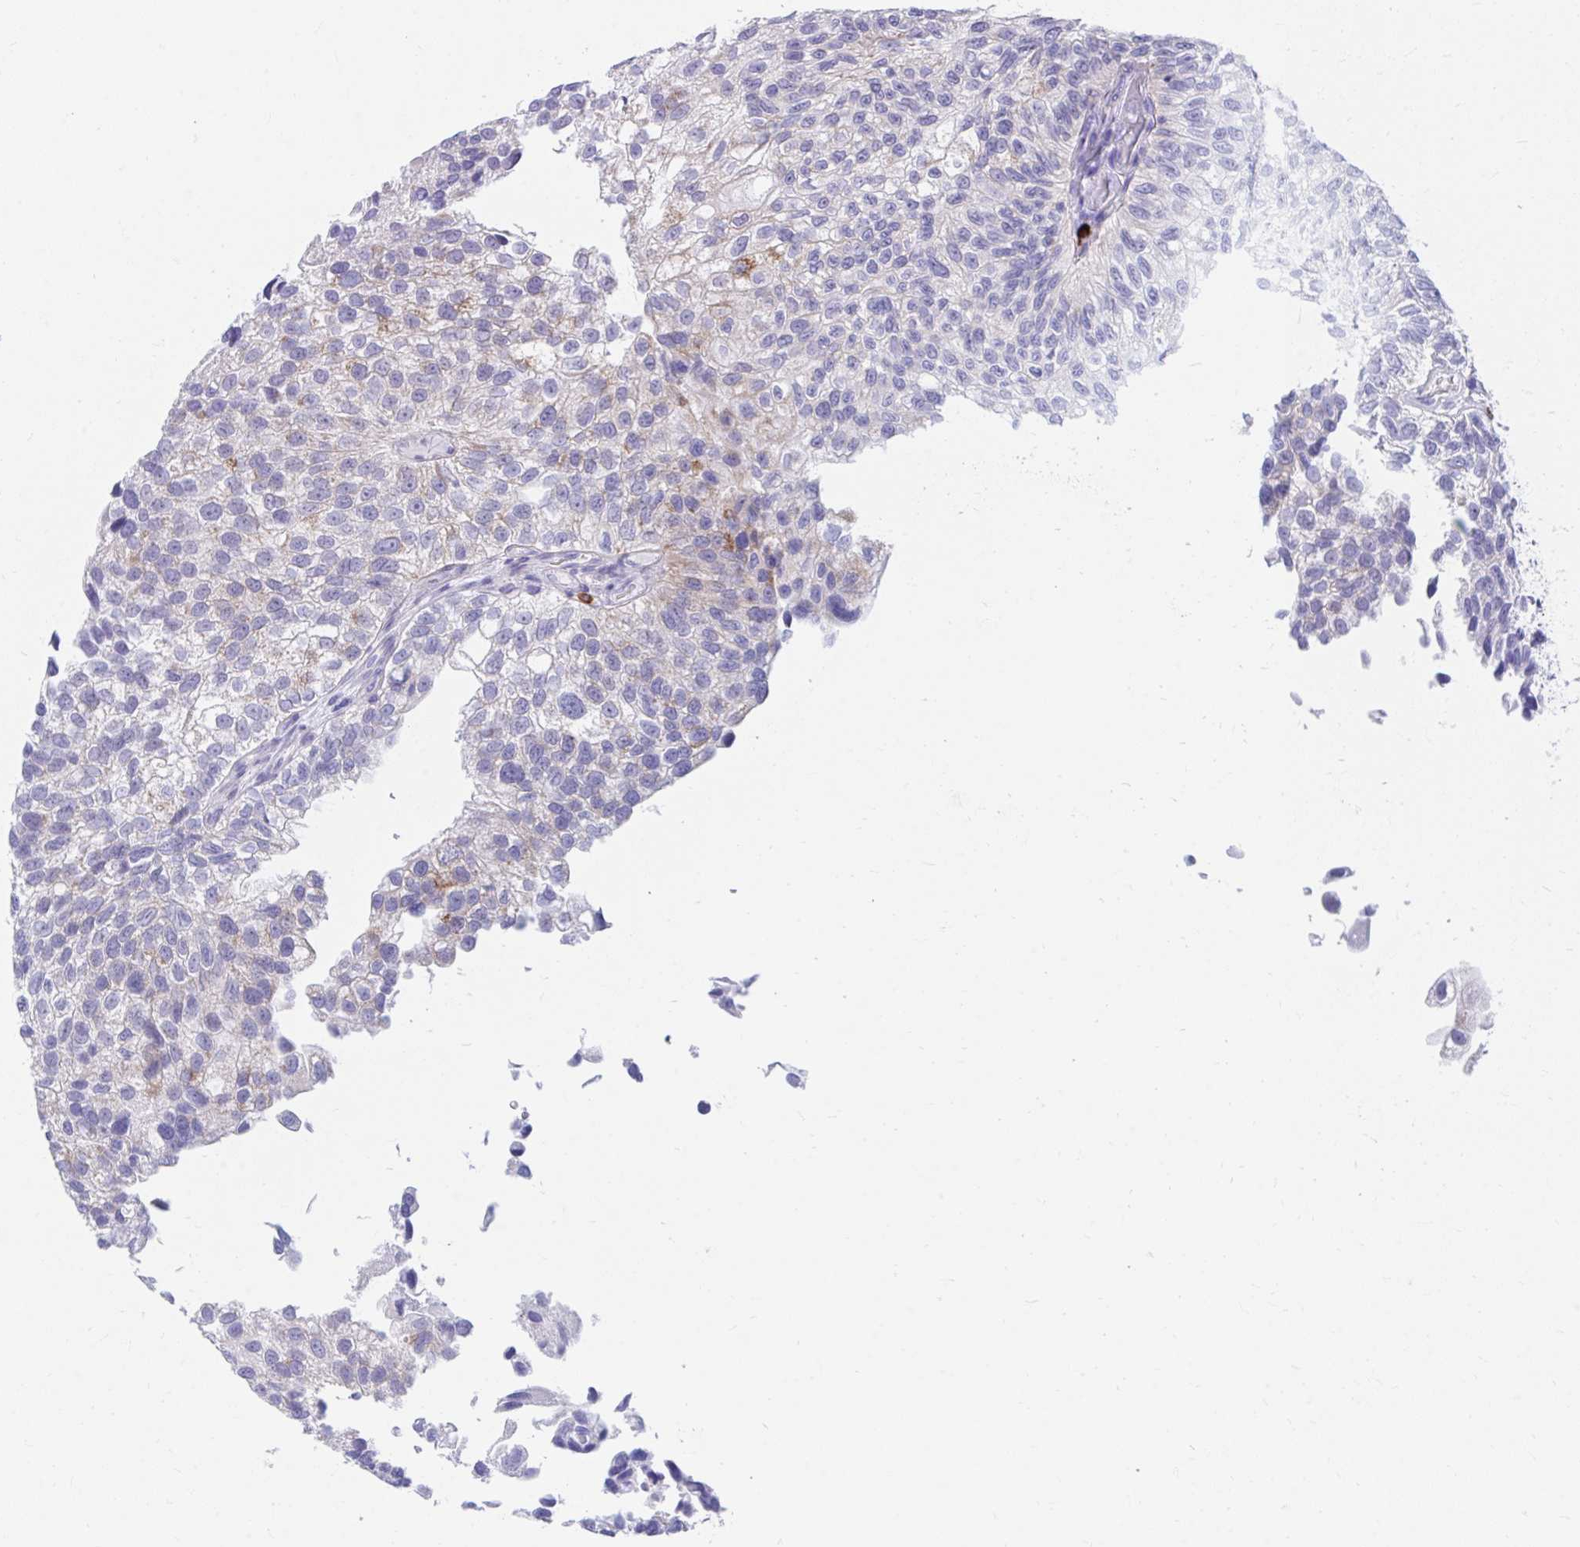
{"staining": {"intensity": "negative", "quantity": "none", "location": "none"}, "tissue": "urothelial cancer", "cell_type": "Tumor cells", "image_type": "cancer", "snomed": [{"axis": "morphology", "description": "Urothelial carcinoma, NOS"}, {"axis": "topography", "description": "Urinary bladder"}], "caption": "IHC image of neoplastic tissue: urothelial cancer stained with DAB (3,3'-diaminobenzidine) reveals no significant protein positivity in tumor cells. (DAB immunohistochemistry, high magnification).", "gene": "SHISA8", "patient": {"sex": "male", "age": 87}}